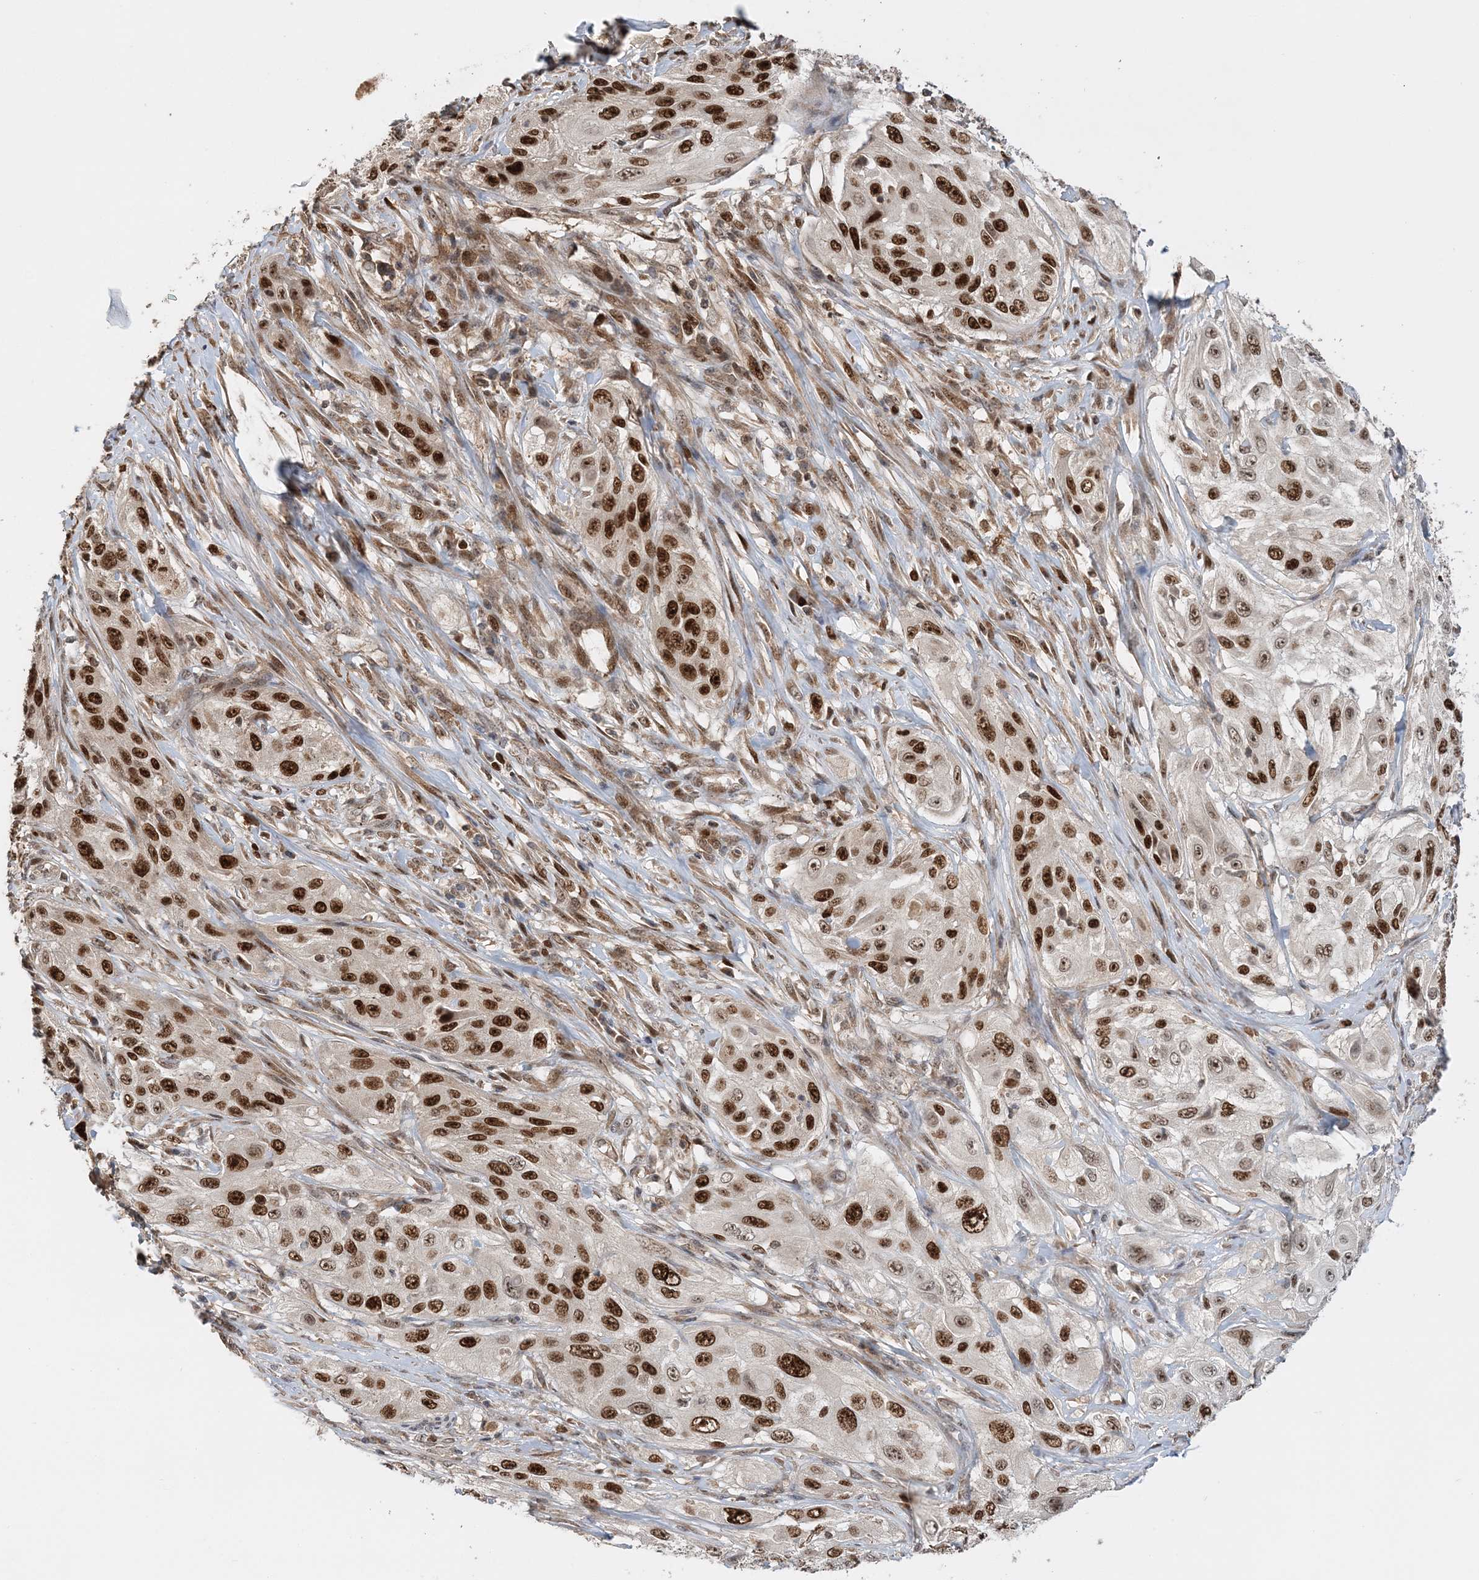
{"staining": {"intensity": "strong", "quantity": ">75%", "location": "nuclear"}, "tissue": "cervical cancer", "cell_type": "Tumor cells", "image_type": "cancer", "snomed": [{"axis": "morphology", "description": "Squamous cell carcinoma, NOS"}, {"axis": "topography", "description": "Cervix"}], "caption": "Immunohistochemical staining of human cervical cancer exhibits strong nuclear protein staining in approximately >75% of tumor cells.", "gene": "KIF4A", "patient": {"sex": "female", "age": 42}}